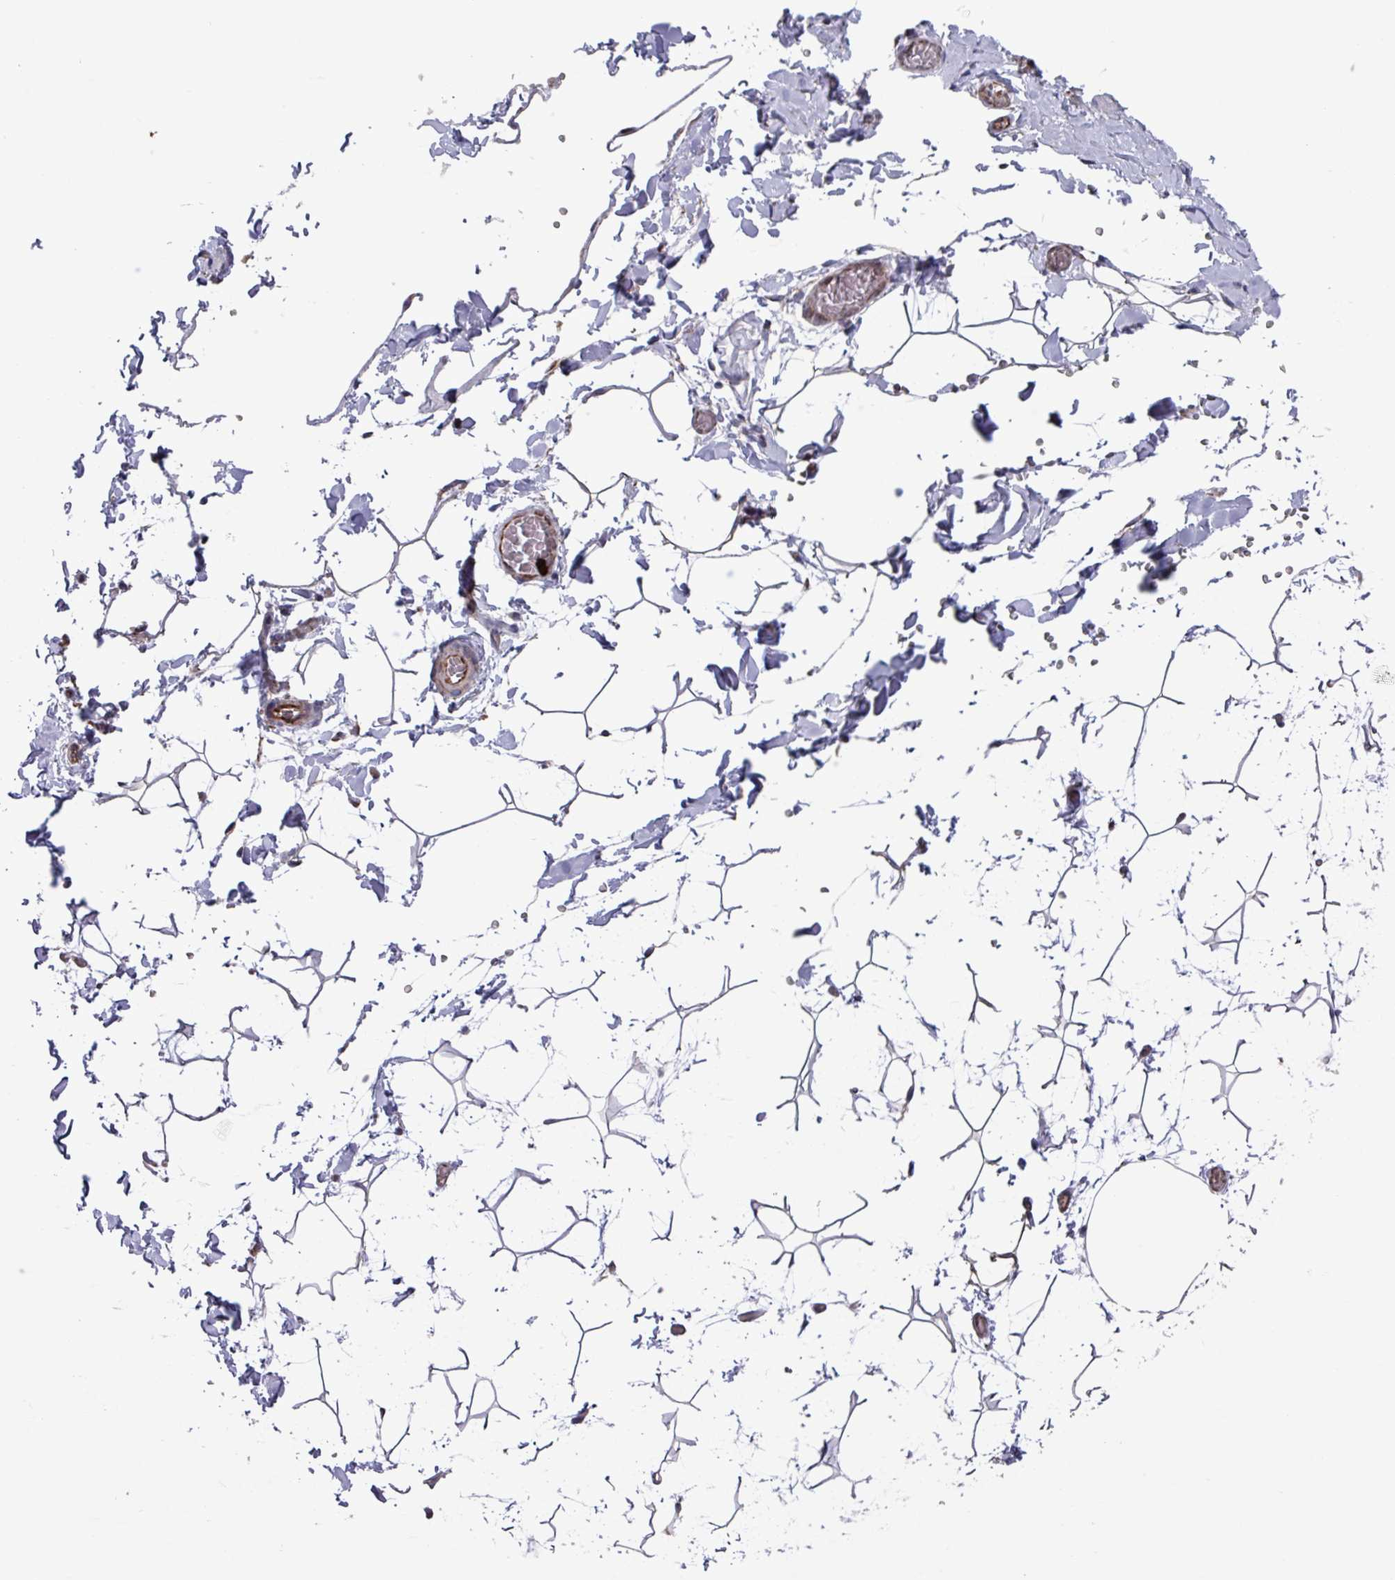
{"staining": {"intensity": "weak", "quantity": "25%-75%", "location": "cytoplasmic/membranous"}, "tissue": "adipose tissue", "cell_type": "Adipocytes", "image_type": "normal", "snomed": [{"axis": "morphology", "description": "Normal tissue, NOS"}, {"axis": "topography", "description": "Gallbladder"}, {"axis": "topography", "description": "Peripheral nerve tissue"}], "caption": "Protein staining reveals weak cytoplasmic/membranous staining in about 25%-75% of adipocytes in benign adipose tissue.", "gene": "UQCC2", "patient": {"sex": "male", "age": 38}}